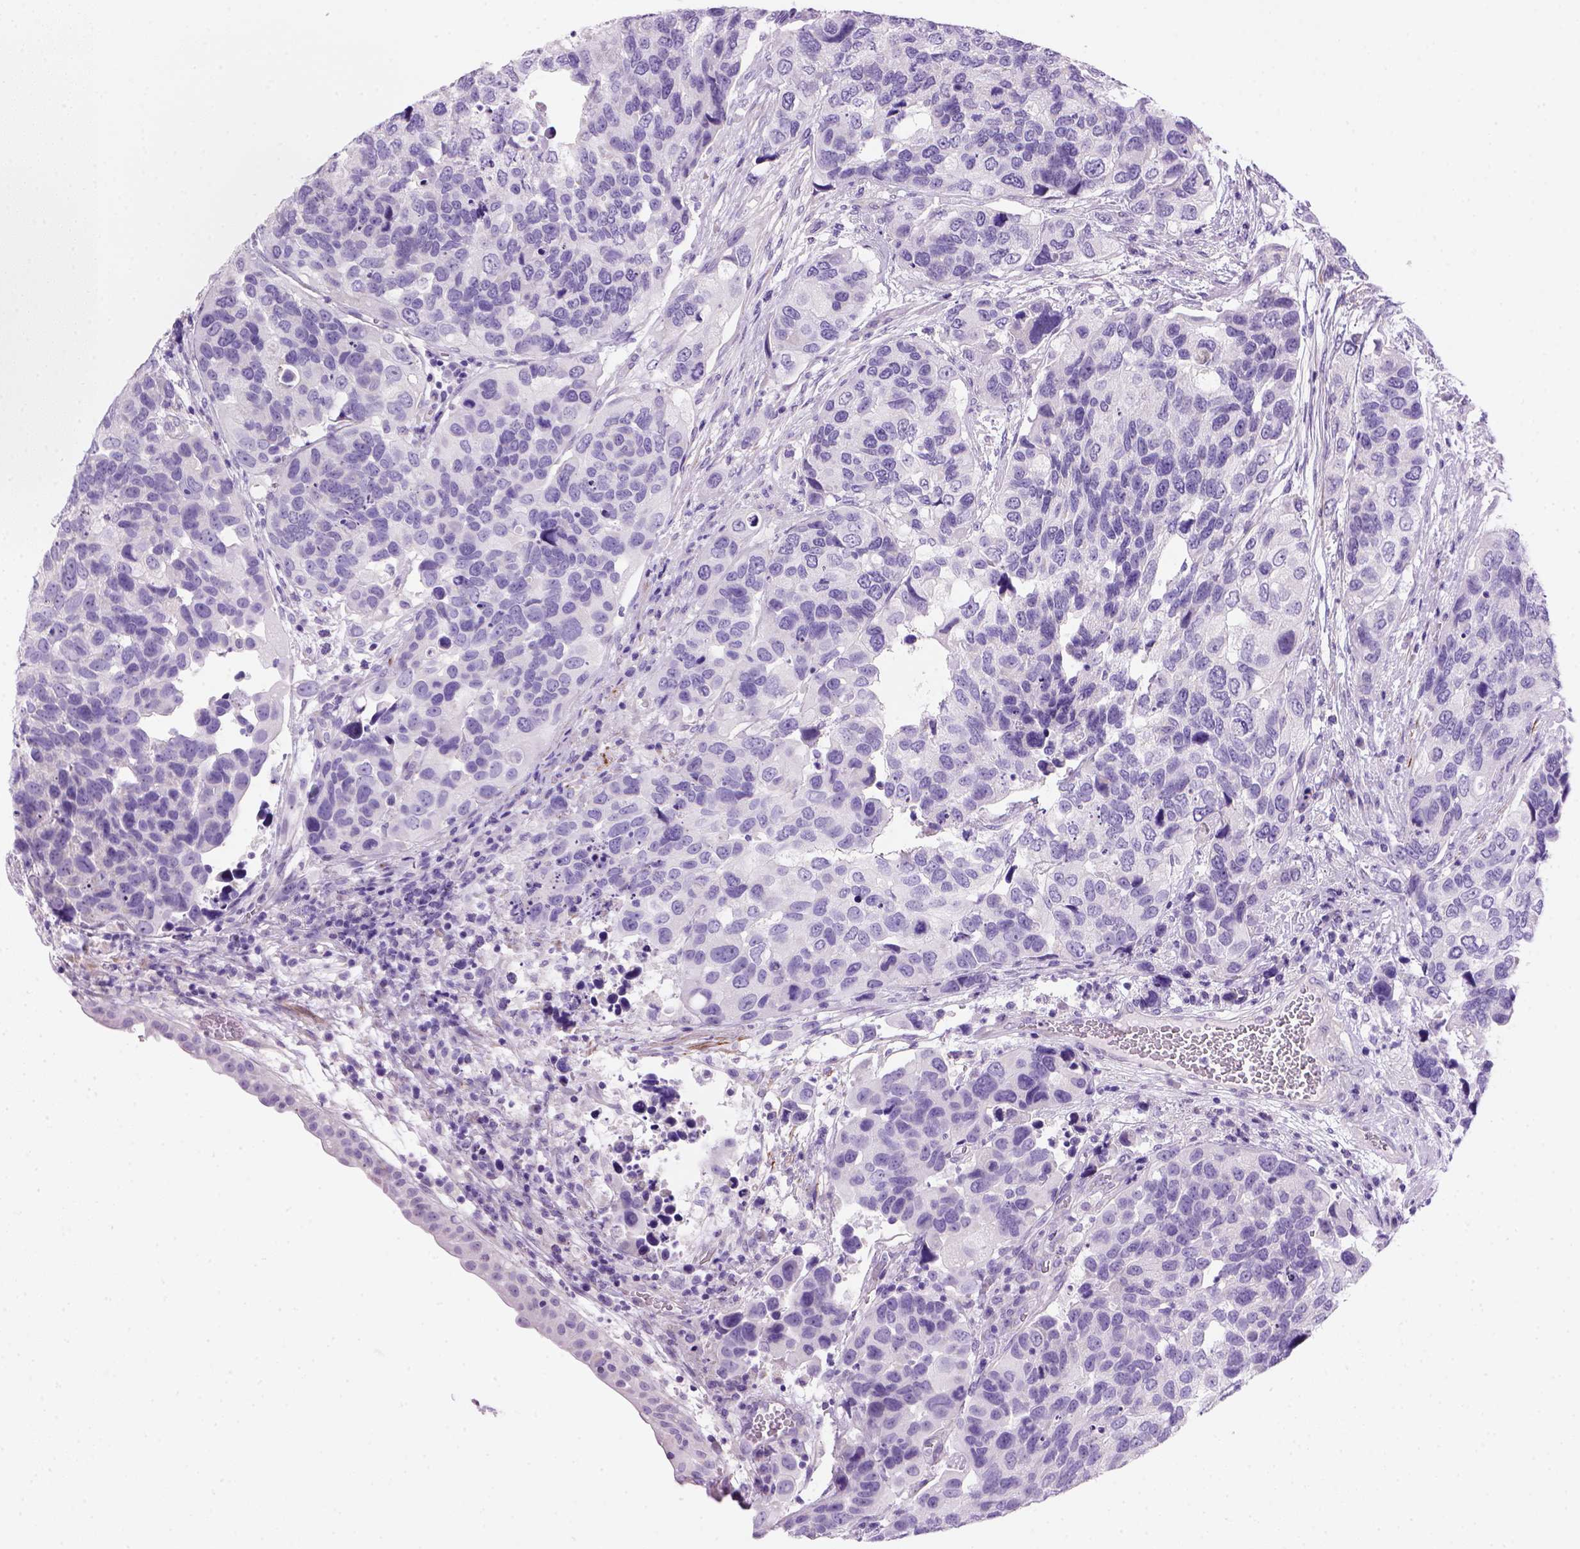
{"staining": {"intensity": "negative", "quantity": "none", "location": "none"}, "tissue": "urothelial cancer", "cell_type": "Tumor cells", "image_type": "cancer", "snomed": [{"axis": "morphology", "description": "Urothelial carcinoma, High grade"}, {"axis": "topography", "description": "Urinary bladder"}], "caption": "Tumor cells are negative for brown protein staining in urothelial carcinoma (high-grade).", "gene": "ARHGEF33", "patient": {"sex": "male", "age": 60}}